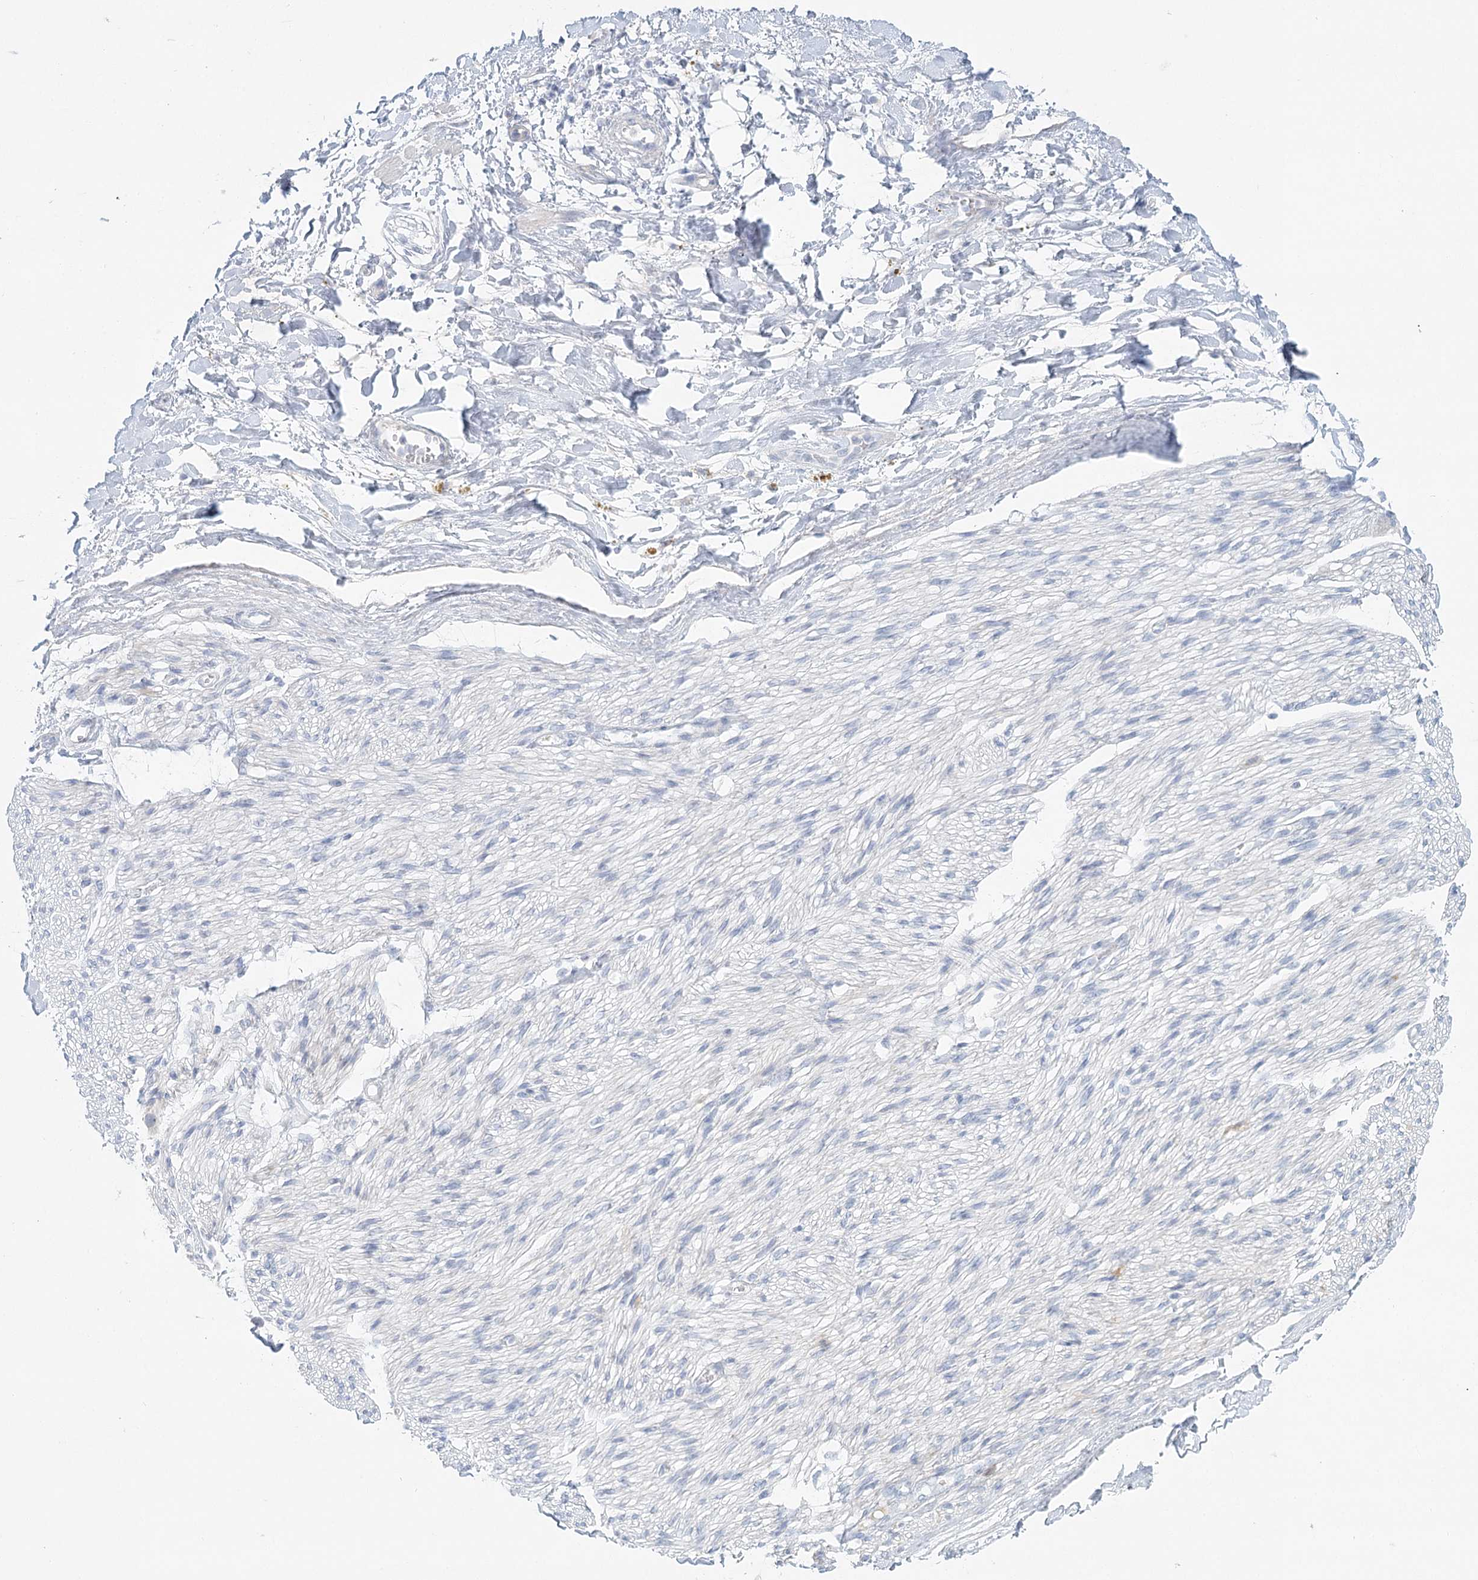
{"staining": {"intensity": "negative", "quantity": "none", "location": "none"}, "tissue": "adipose tissue", "cell_type": "Adipocytes", "image_type": "normal", "snomed": [{"axis": "morphology", "description": "Normal tissue, NOS"}, {"axis": "topography", "description": "Kidney"}, {"axis": "topography", "description": "Peripheral nerve tissue"}], "caption": "This is an immunohistochemistry (IHC) histopathology image of unremarkable adipose tissue. There is no staining in adipocytes.", "gene": "DMGDH", "patient": {"sex": "male", "age": 7}}